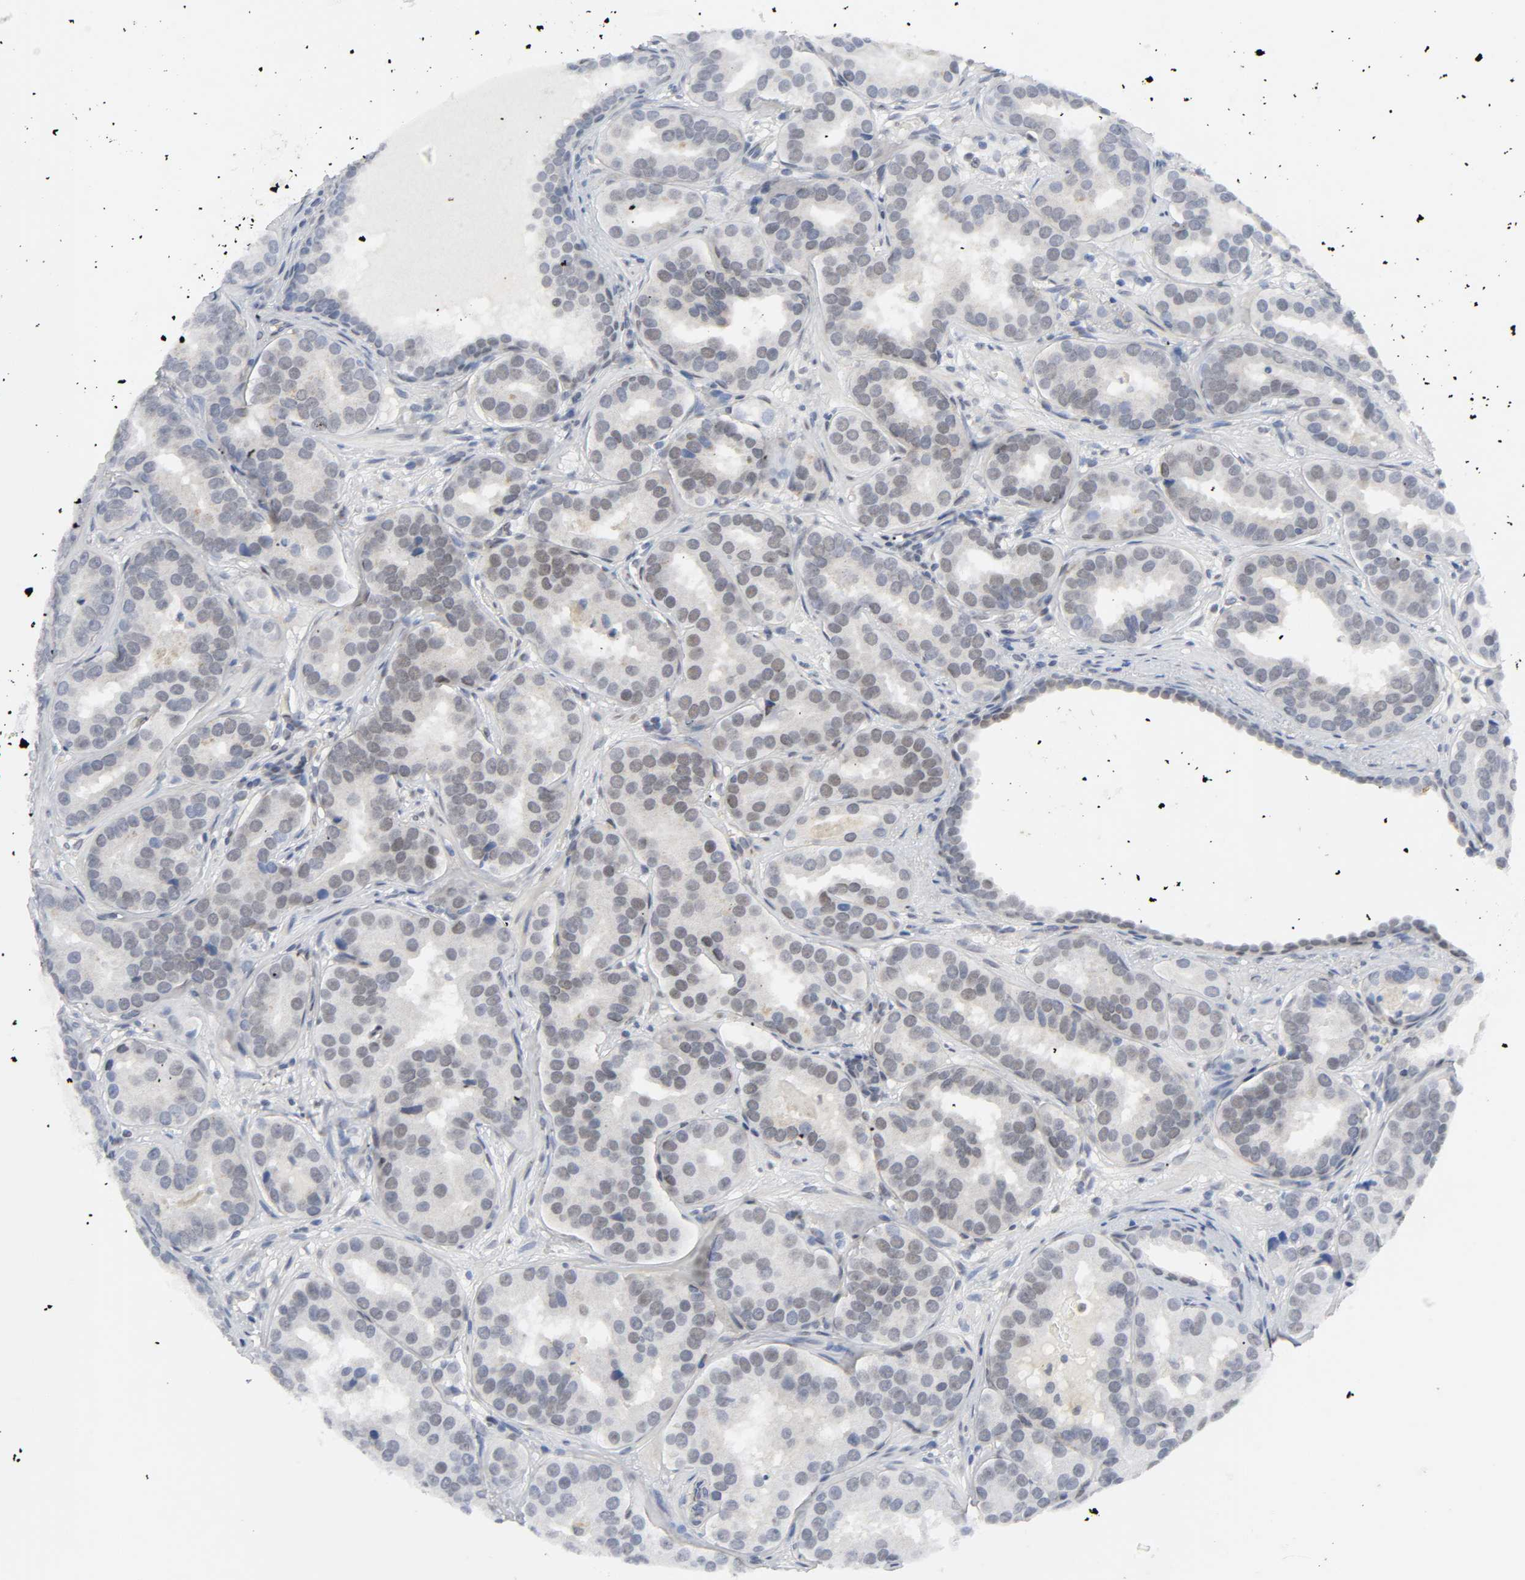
{"staining": {"intensity": "weak", "quantity": "25%-75%", "location": "nuclear"}, "tissue": "prostate cancer", "cell_type": "Tumor cells", "image_type": "cancer", "snomed": [{"axis": "morphology", "description": "Adenocarcinoma, Low grade"}, {"axis": "topography", "description": "Prostate"}], "caption": "Immunohistochemistry (IHC) image of neoplastic tissue: human prostate cancer (low-grade adenocarcinoma) stained using IHC displays low levels of weak protein expression localized specifically in the nuclear of tumor cells, appearing as a nuclear brown color.", "gene": "NCOA6", "patient": {"sex": "male", "age": 59}}